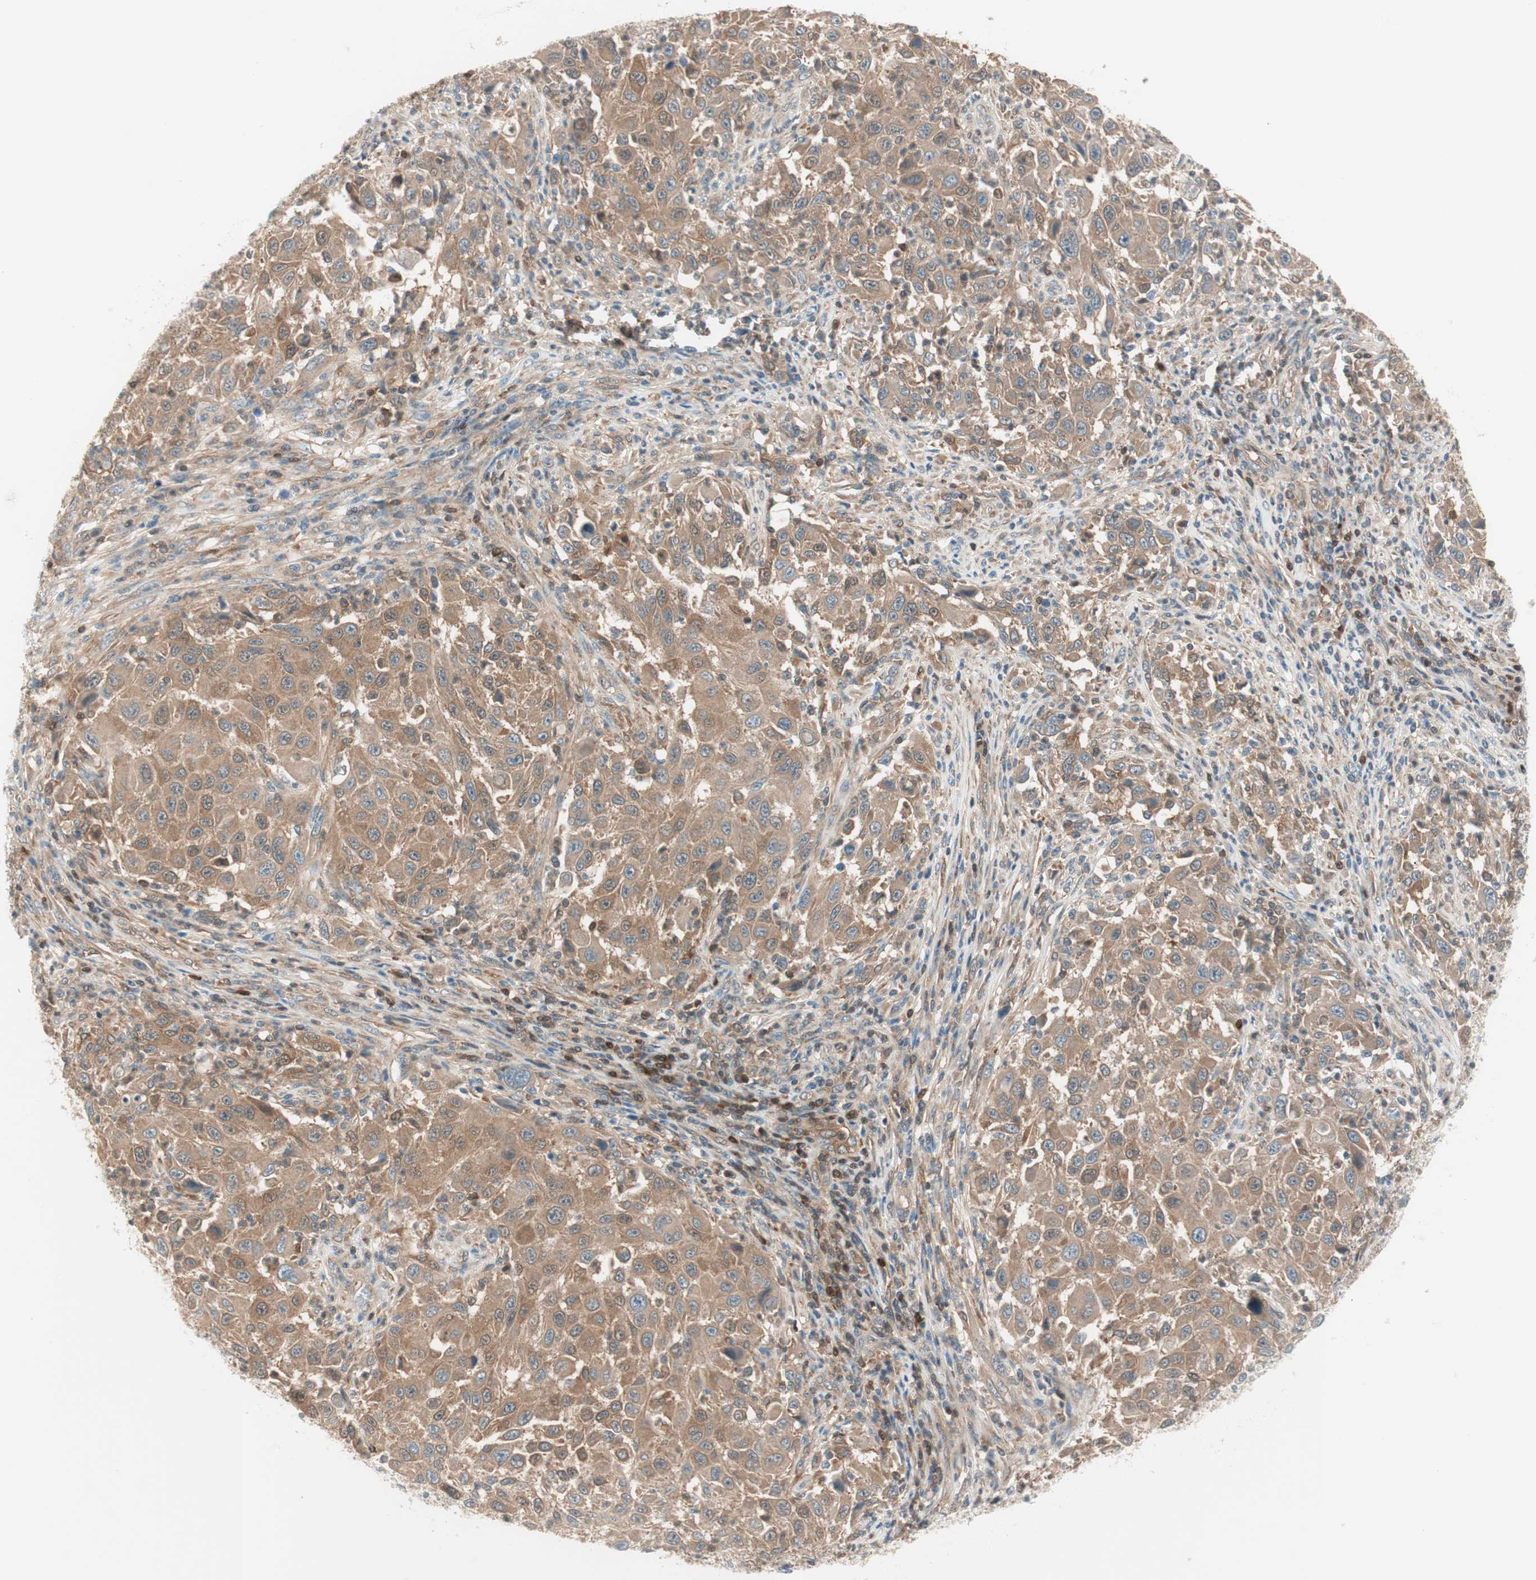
{"staining": {"intensity": "moderate", "quantity": ">75%", "location": "cytoplasmic/membranous"}, "tissue": "melanoma", "cell_type": "Tumor cells", "image_type": "cancer", "snomed": [{"axis": "morphology", "description": "Malignant melanoma, Metastatic site"}, {"axis": "topography", "description": "Lymph node"}], "caption": "A high-resolution histopathology image shows immunohistochemistry (IHC) staining of malignant melanoma (metastatic site), which displays moderate cytoplasmic/membranous staining in approximately >75% of tumor cells.", "gene": "GALT", "patient": {"sex": "male", "age": 61}}